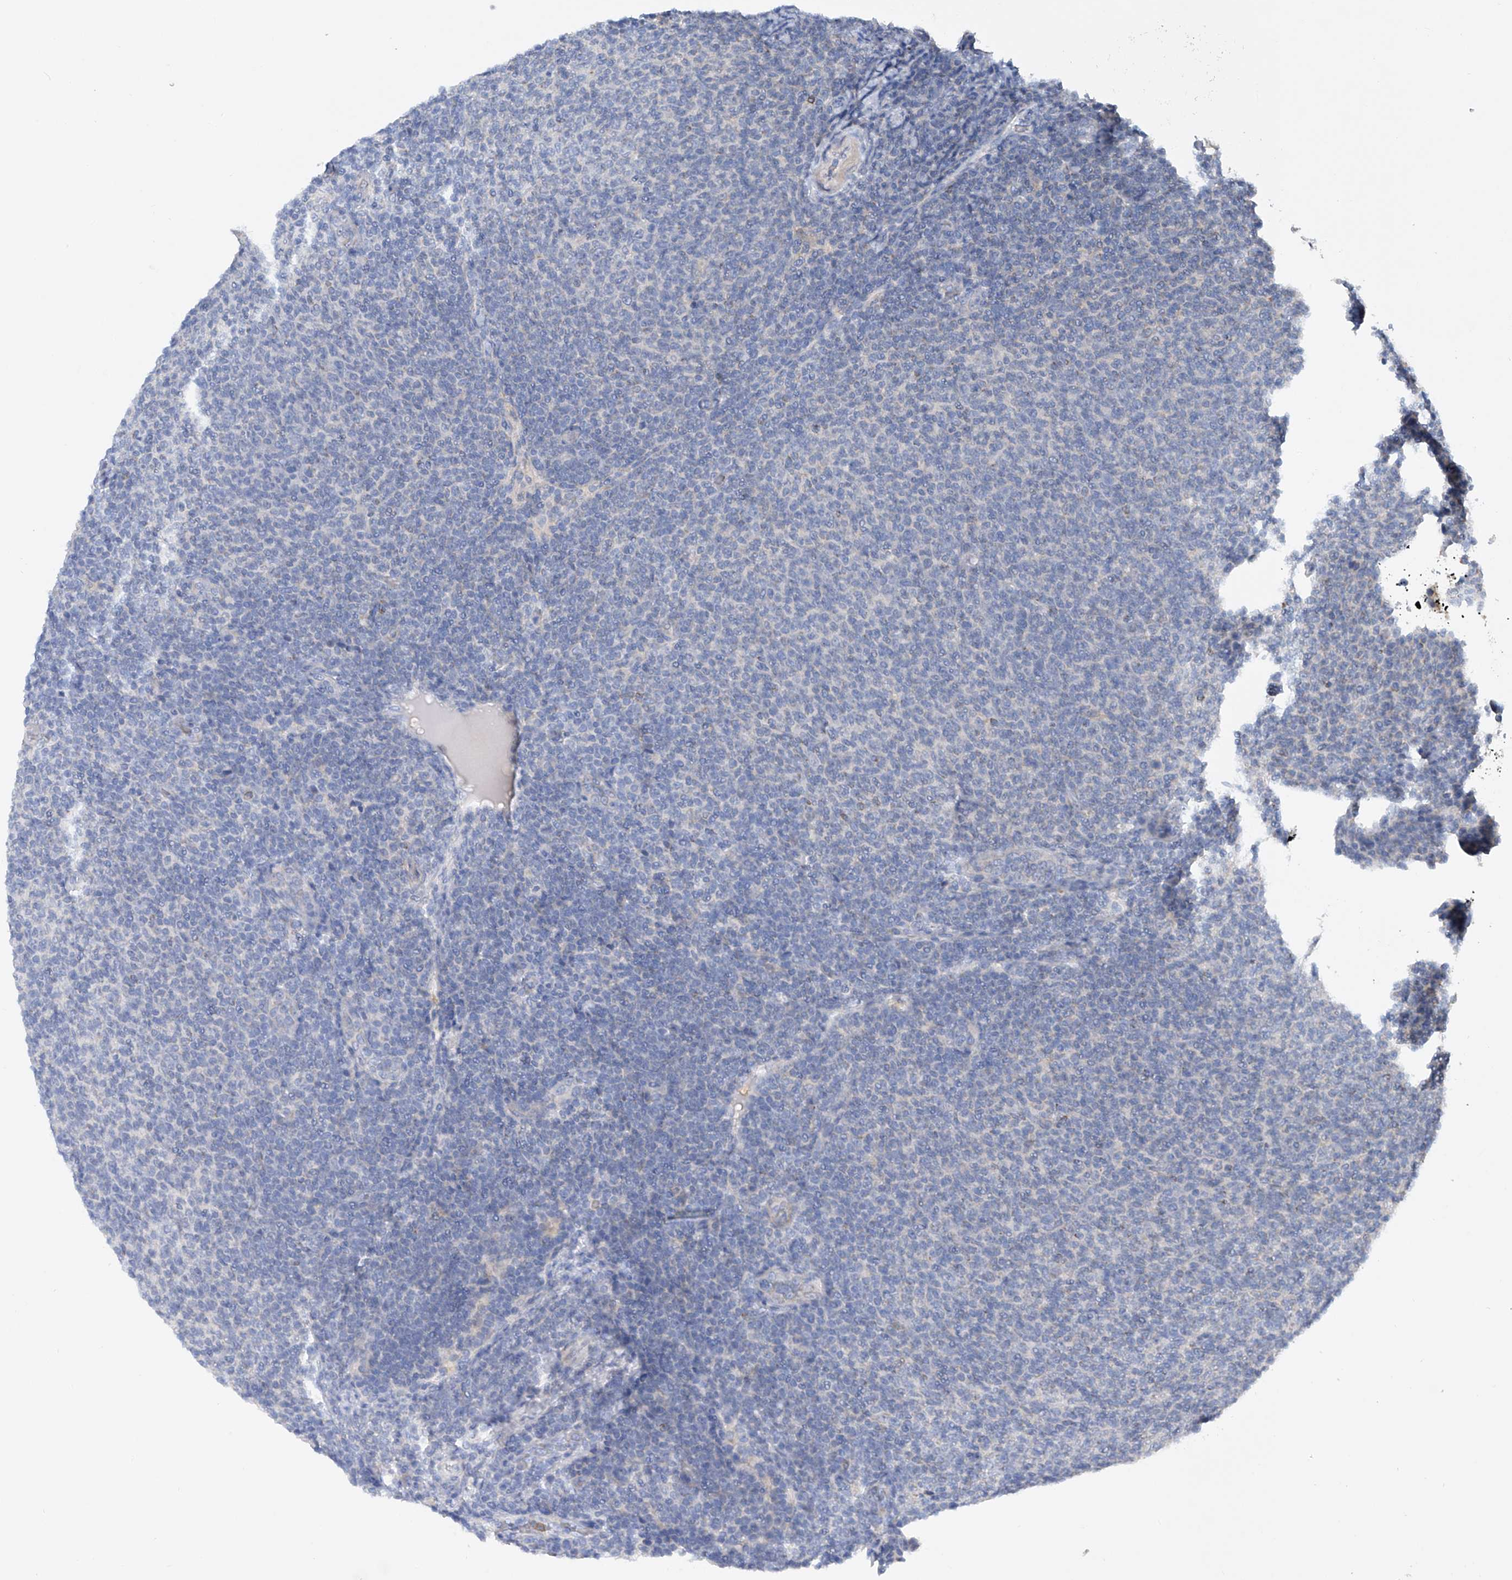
{"staining": {"intensity": "negative", "quantity": "none", "location": "none"}, "tissue": "lymphoma", "cell_type": "Tumor cells", "image_type": "cancer", "snomed": [{"axis": "morphology", "description": "Malignant lymphoma, non-Hodgkin's type, Low grade"}, {"axis": "topography", "description": "Lymph node"}], "caption": "A micrograph of lymphoma stained for a protein shows no brown staining in tumor cells. (DAB (3,3'-diaminobenzidine) immunohistochemistry (IHC) visualized using brightfield microscopy, high magnification).", "gene": "GPC4", "patient": {"sex": "male", "age": 66}}